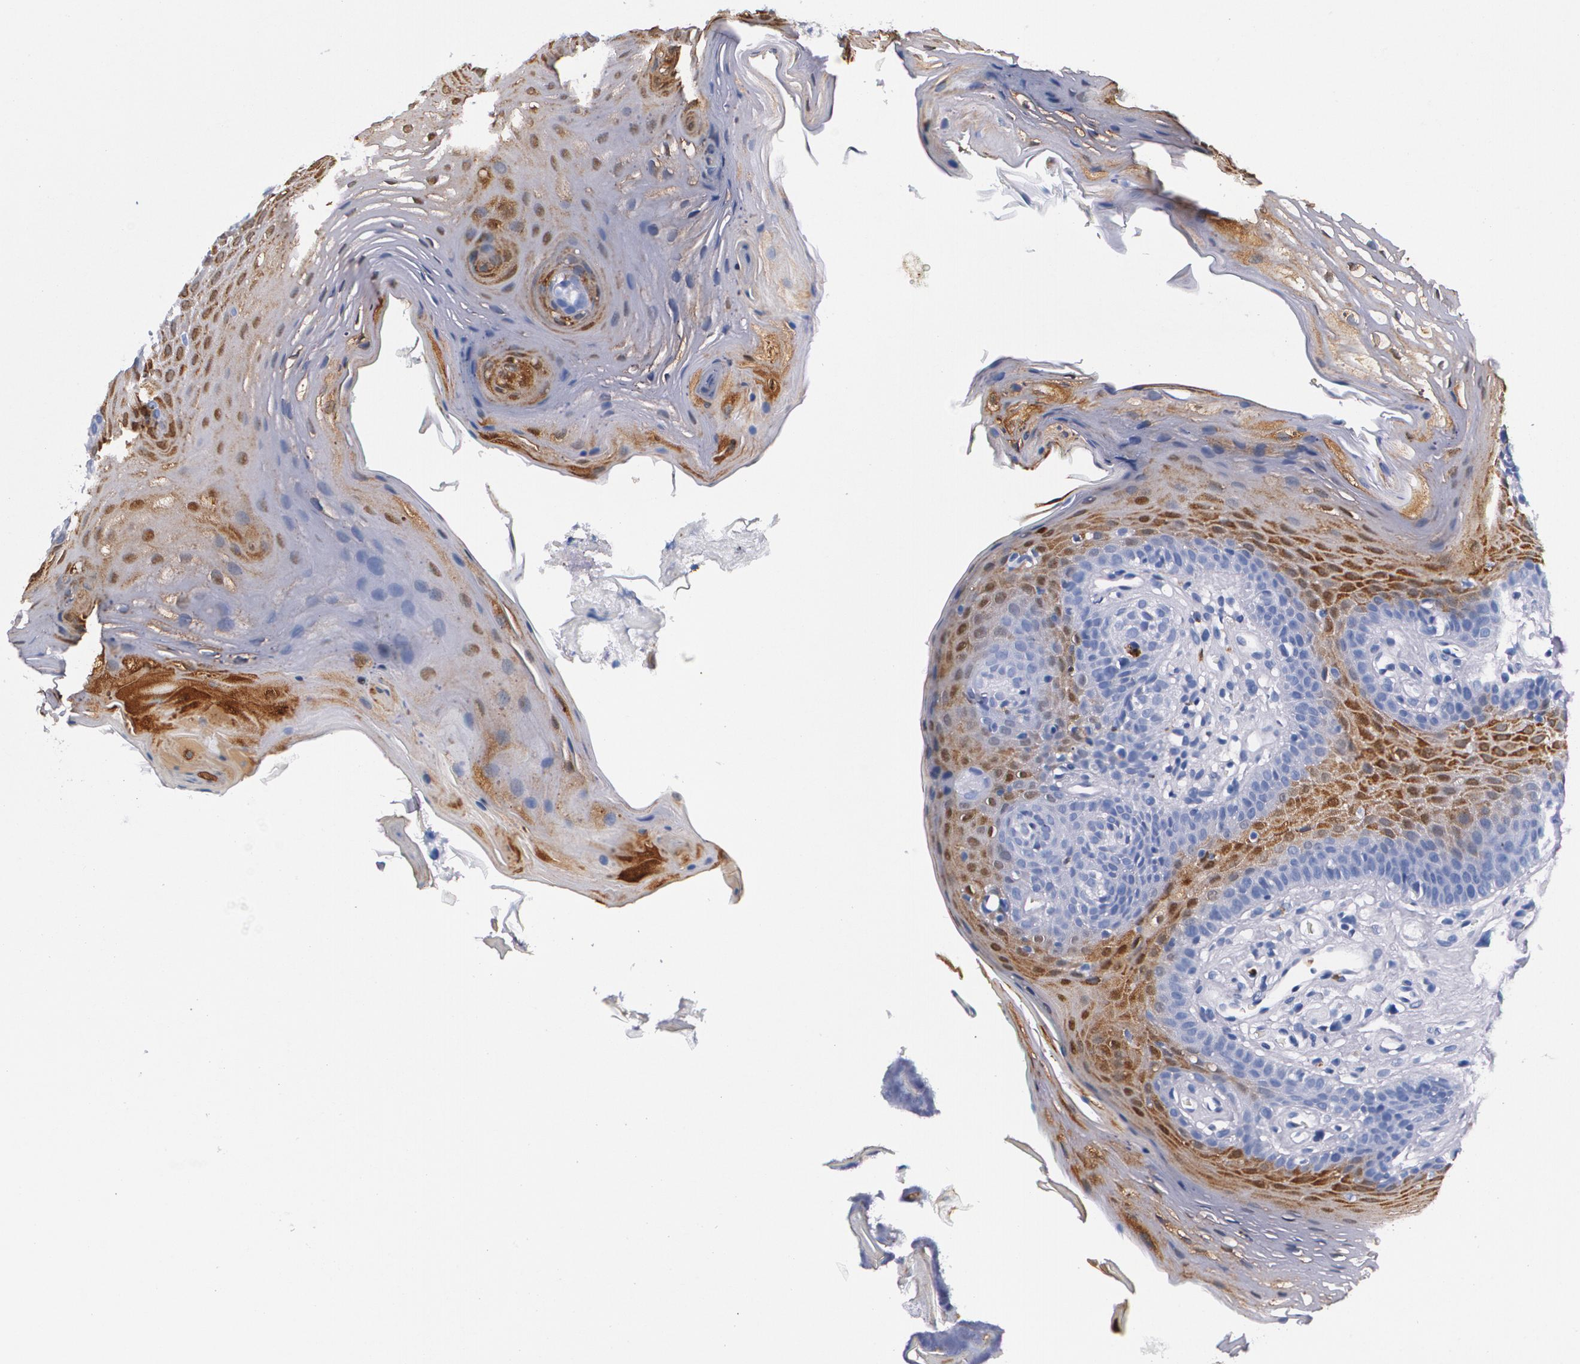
{"staining": {"intensity": "strong", "quantity": "25%-75%", "location": "cytoplasmic/membranous,nuclear"}, "tissue": "oral mucosa", "cell_type": "Squamous epithelial cells", "image_type": "normal", "snomed": [{"axis": "morphology", "description": "Normal tissue, NOS"}, {"axis": "topography", "description": "Oral tissue"}], "caption": "Approximately 25%-75% of squamous epithelial cells in unremarkable human oral mucosa show strong cytoplasmic/membranous,nuclear protein expression as visualized by brown immunohistochemical staining.", "gene": "S100A8", "patient": {"sex": "male", "age": 62}}